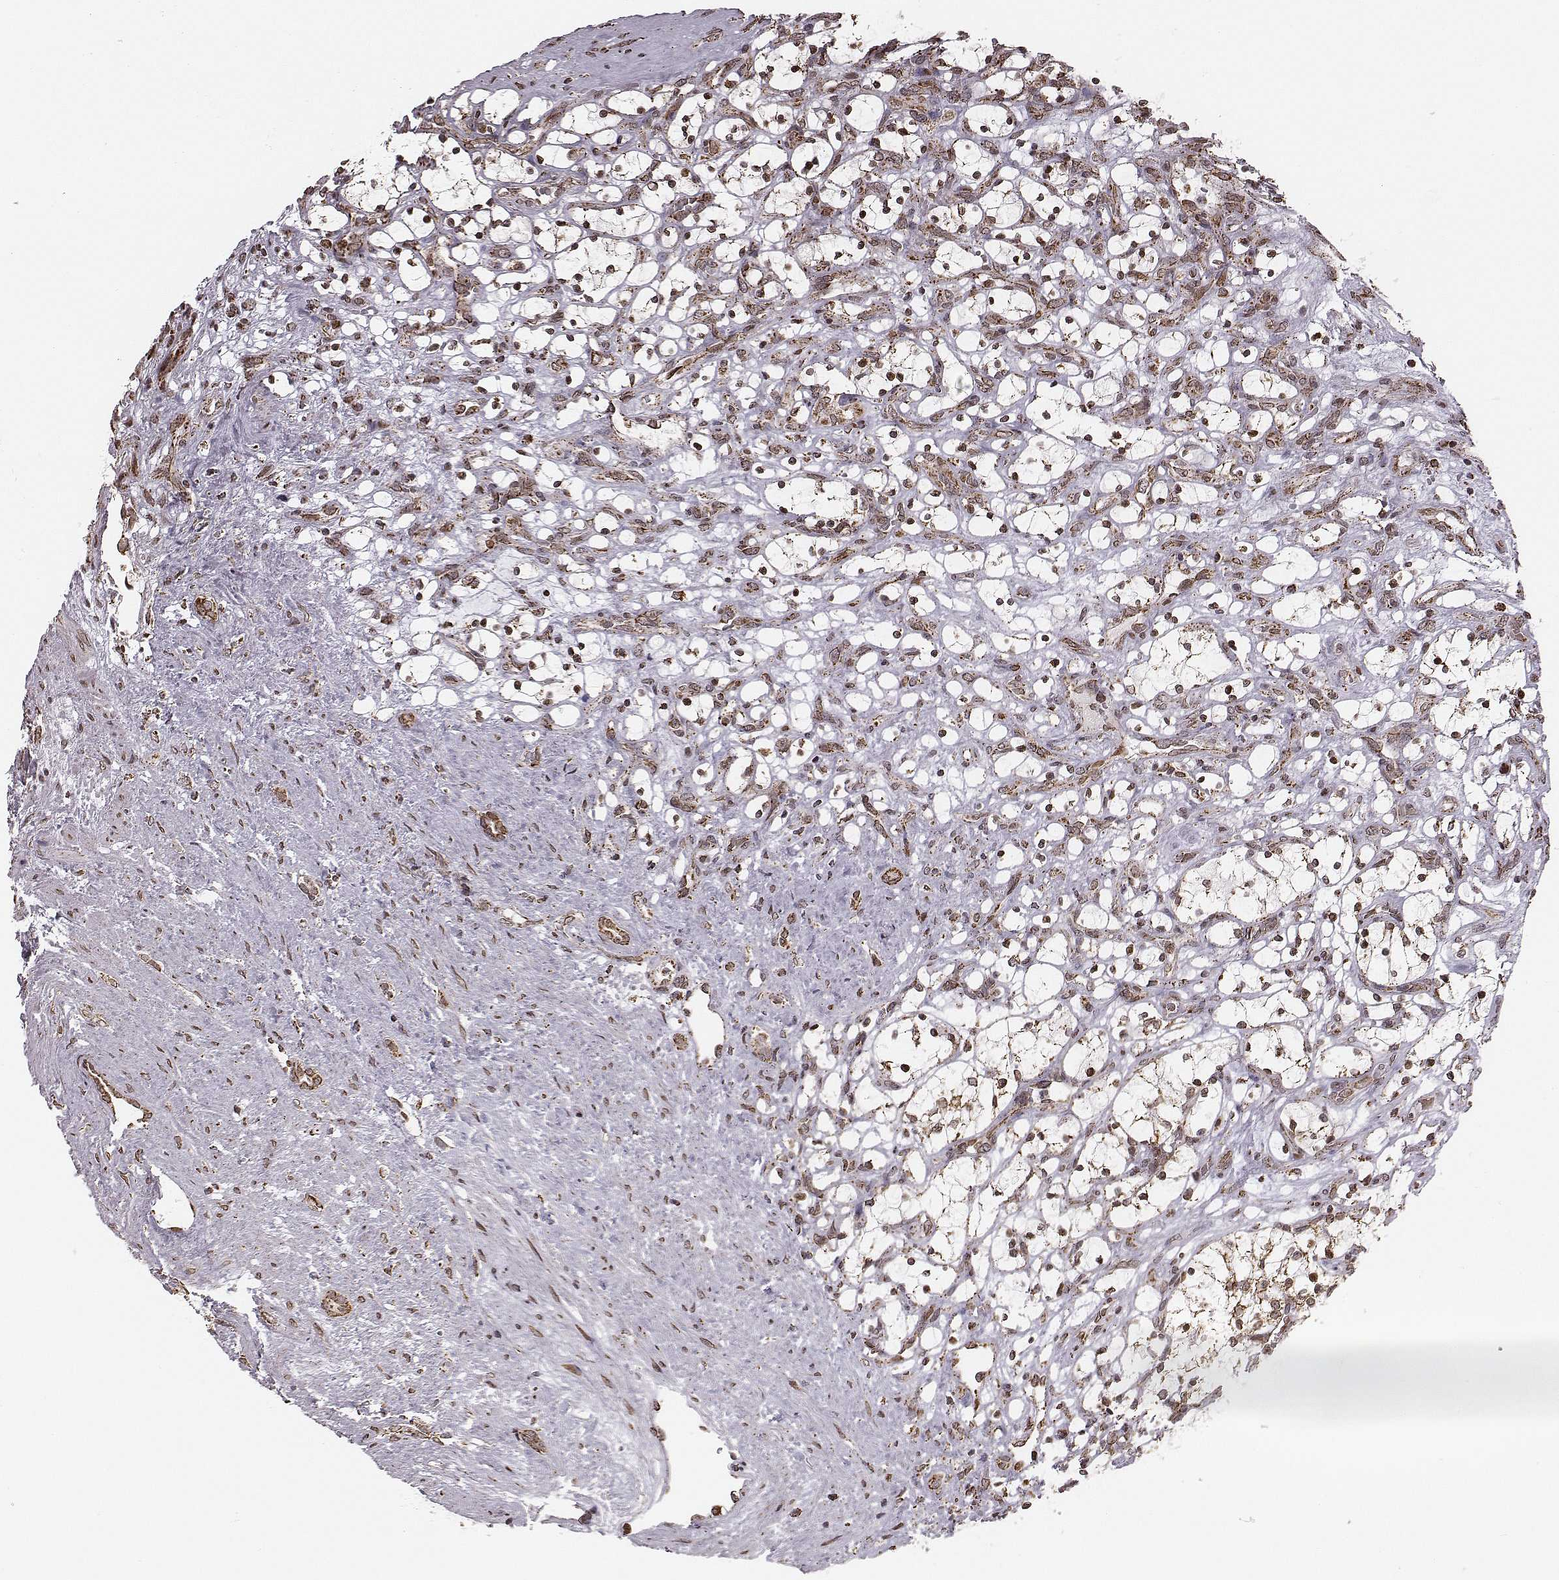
{"staining": {"intensity": "moderate", "quantity": "25%-75%", "location": "cytoplasmic/membranous"}, "tissue": "renal cancer", "cell_type": "Tumor cells", "image_type": "cancer", "snomed": [{"axis": "morphology", "description": "Adenocarcinoma, NOS"}, {"axis": "topography", "description": "Kidney"}], "caption": "Brown immunohistochemical staining in human renal cancer (adenocarcinoma) shows moderate cytoplasmic/membranous positivity in approximately 25%-75% of tumor cells. (IHC, brightfield microscopy, high magnification).", "gene": "ACOT2", "patient": {"sex": "female", "age": 69}}